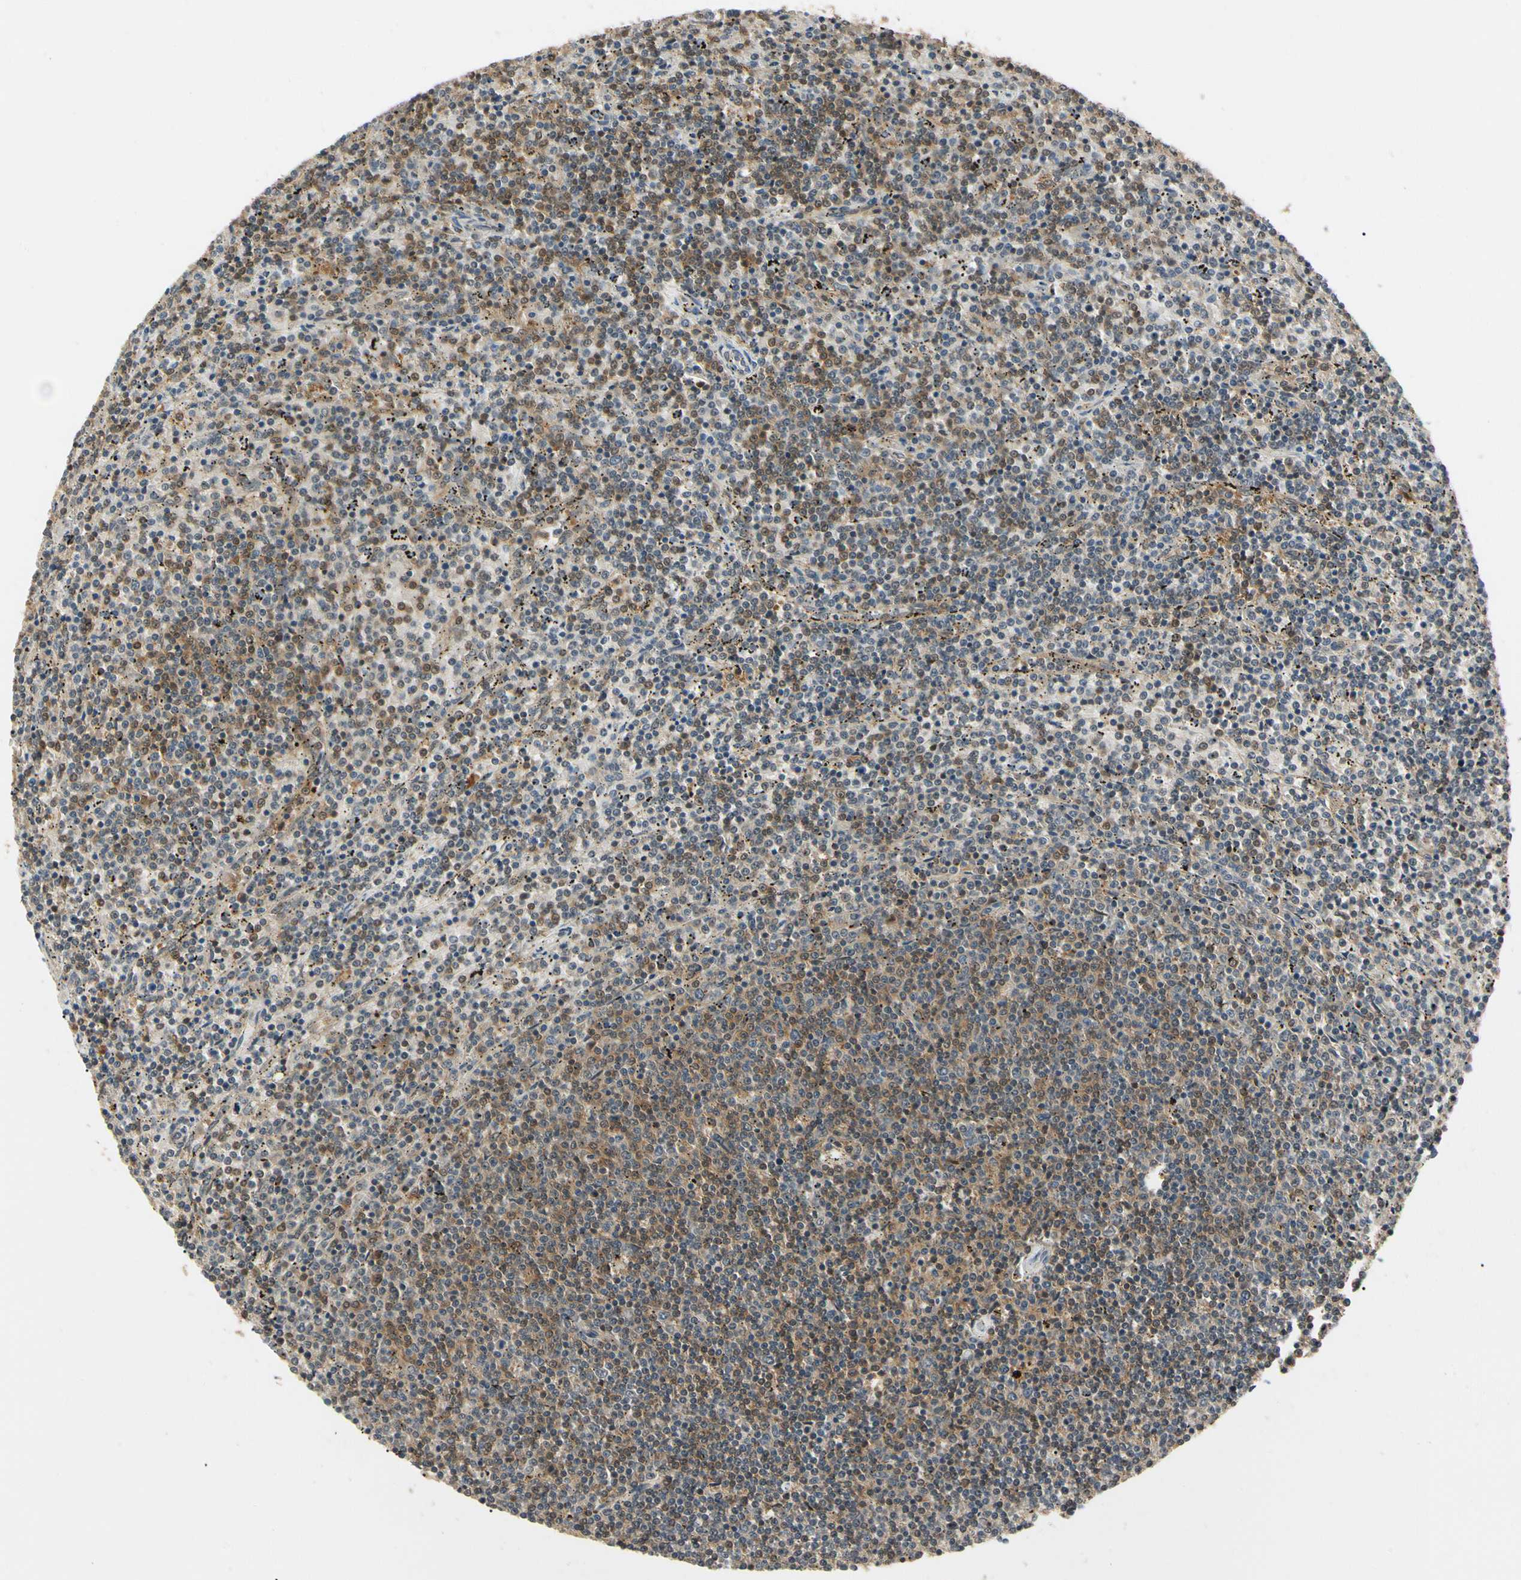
{"staining": {"intensity": "moderate", "quantity": "<25%", "location": "cytoplasmic/membranous,nuclear"}, "tissue": "lymphoma", "cell_type": "Tumor cells", "image_type": "cancer", "snomed": [{"axis": "morphology", "description": "Malignant lymphoma, non-Hodgkin's type, Low grade"}, {"axis": "topography", "description": "Spleen"}], "caption": "High-power microscopy captured an immunohistochemistry photomicrograph of lymphoma, revealing moderate cytoplasmic/membranous and nuclear positivity in approximately <25% of tumor cells. Immunohistochemistry (ihc) stains the protein in brown and the nuclei are stained blue.", "gene": "UBE2Z", "patient": {"sex": "female", "age": 50}}